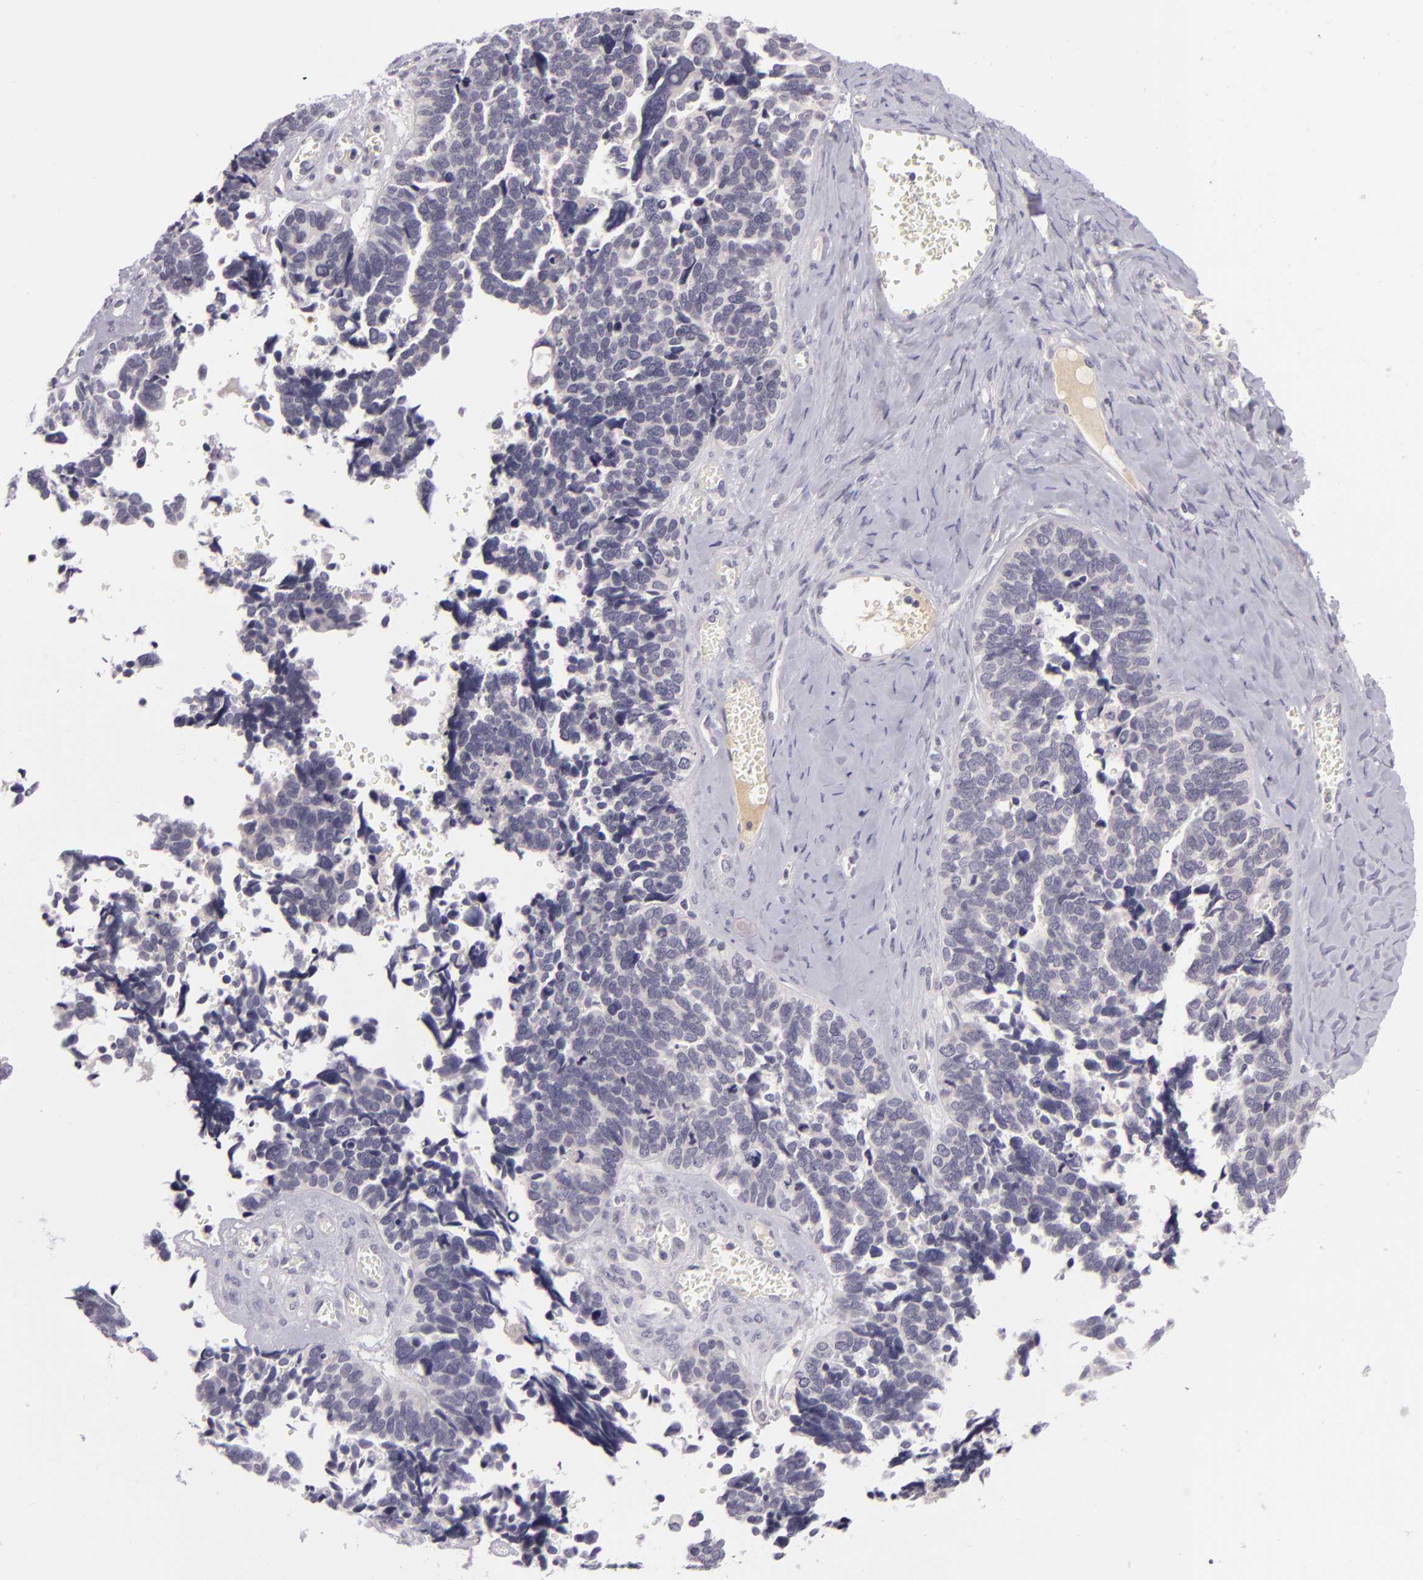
{"staining": {"intensity": "negative", "quantity": "none", "location": "none"}, "tissue": "ovarian cancer", "cell_type": "Tumor cells", "image_type": "cancer", "snomed": [{"axis": "morphology", "description": "Cystadenocarcinoma, serous, NOS"}, {"axis": "topography", "description": "Ovary"}], "caption": "IHC micrograph of neoplastic tissue: ovarian cancer (serous cystadenocarcinoma) stained with DAB (3,3'-diaminobenzidine) displays no significant protein expression in tumor cells.", "gene": "DAG1", "patient": {"sex": "female", "age": 77}}